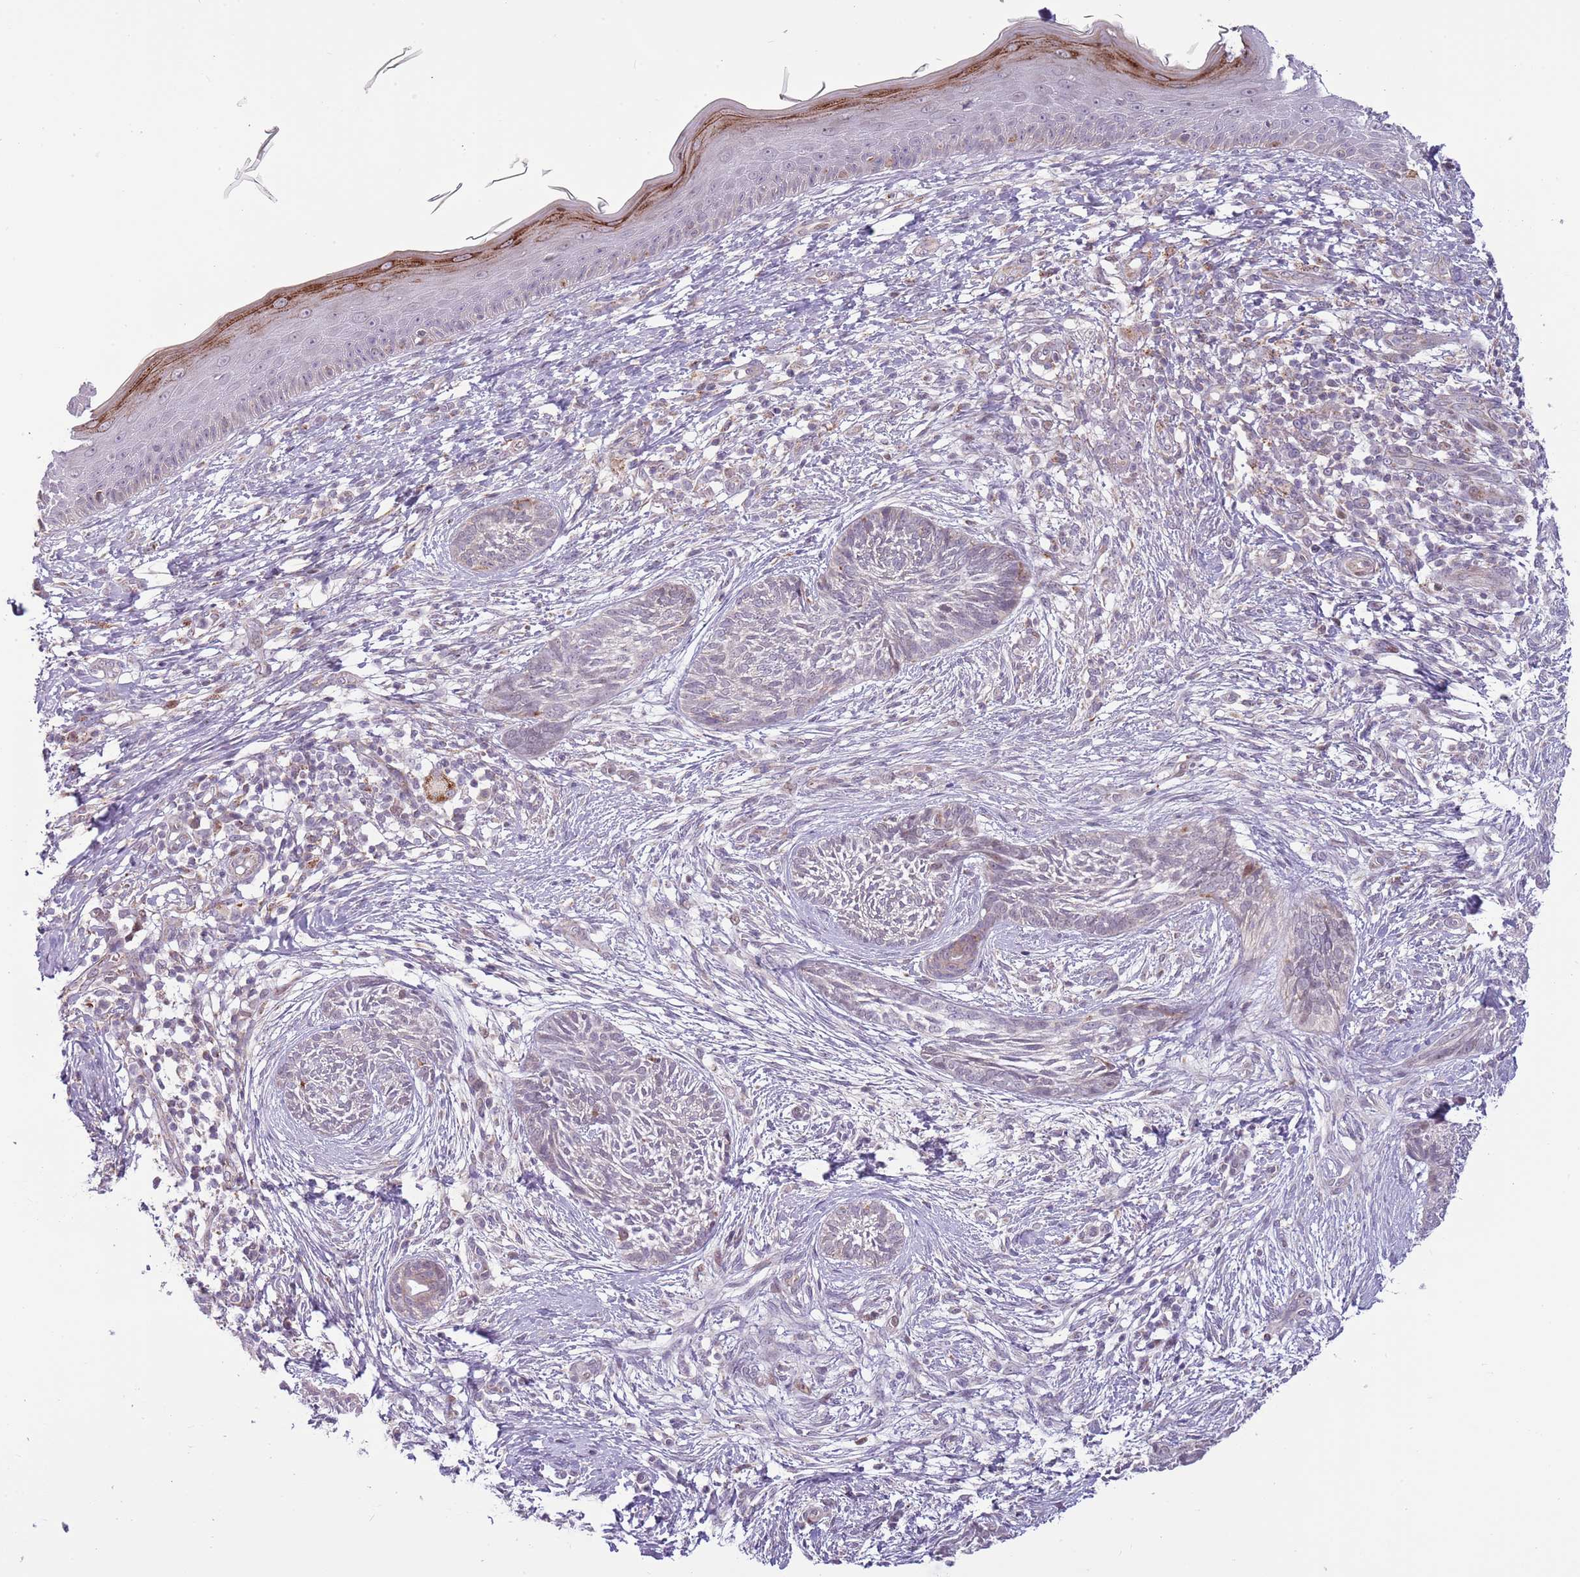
{"staining": {"intensity": "negative", "quantity": "none", "location": "none"}, "tissue": "skin cancer", "cell_type": "Tumor cells", "image_type": "cancer", "snomed": [{"axis": "morphology", "description": "Basal cell carcinoma"}, {"axis": "topography", "description": "Skin"}], "caption": "There is no significant expression in tumor cells of skin cancer (basal cell carcinoma).", "gene": "MLLT11", "patient": {"sex": "male", "age": 73}}